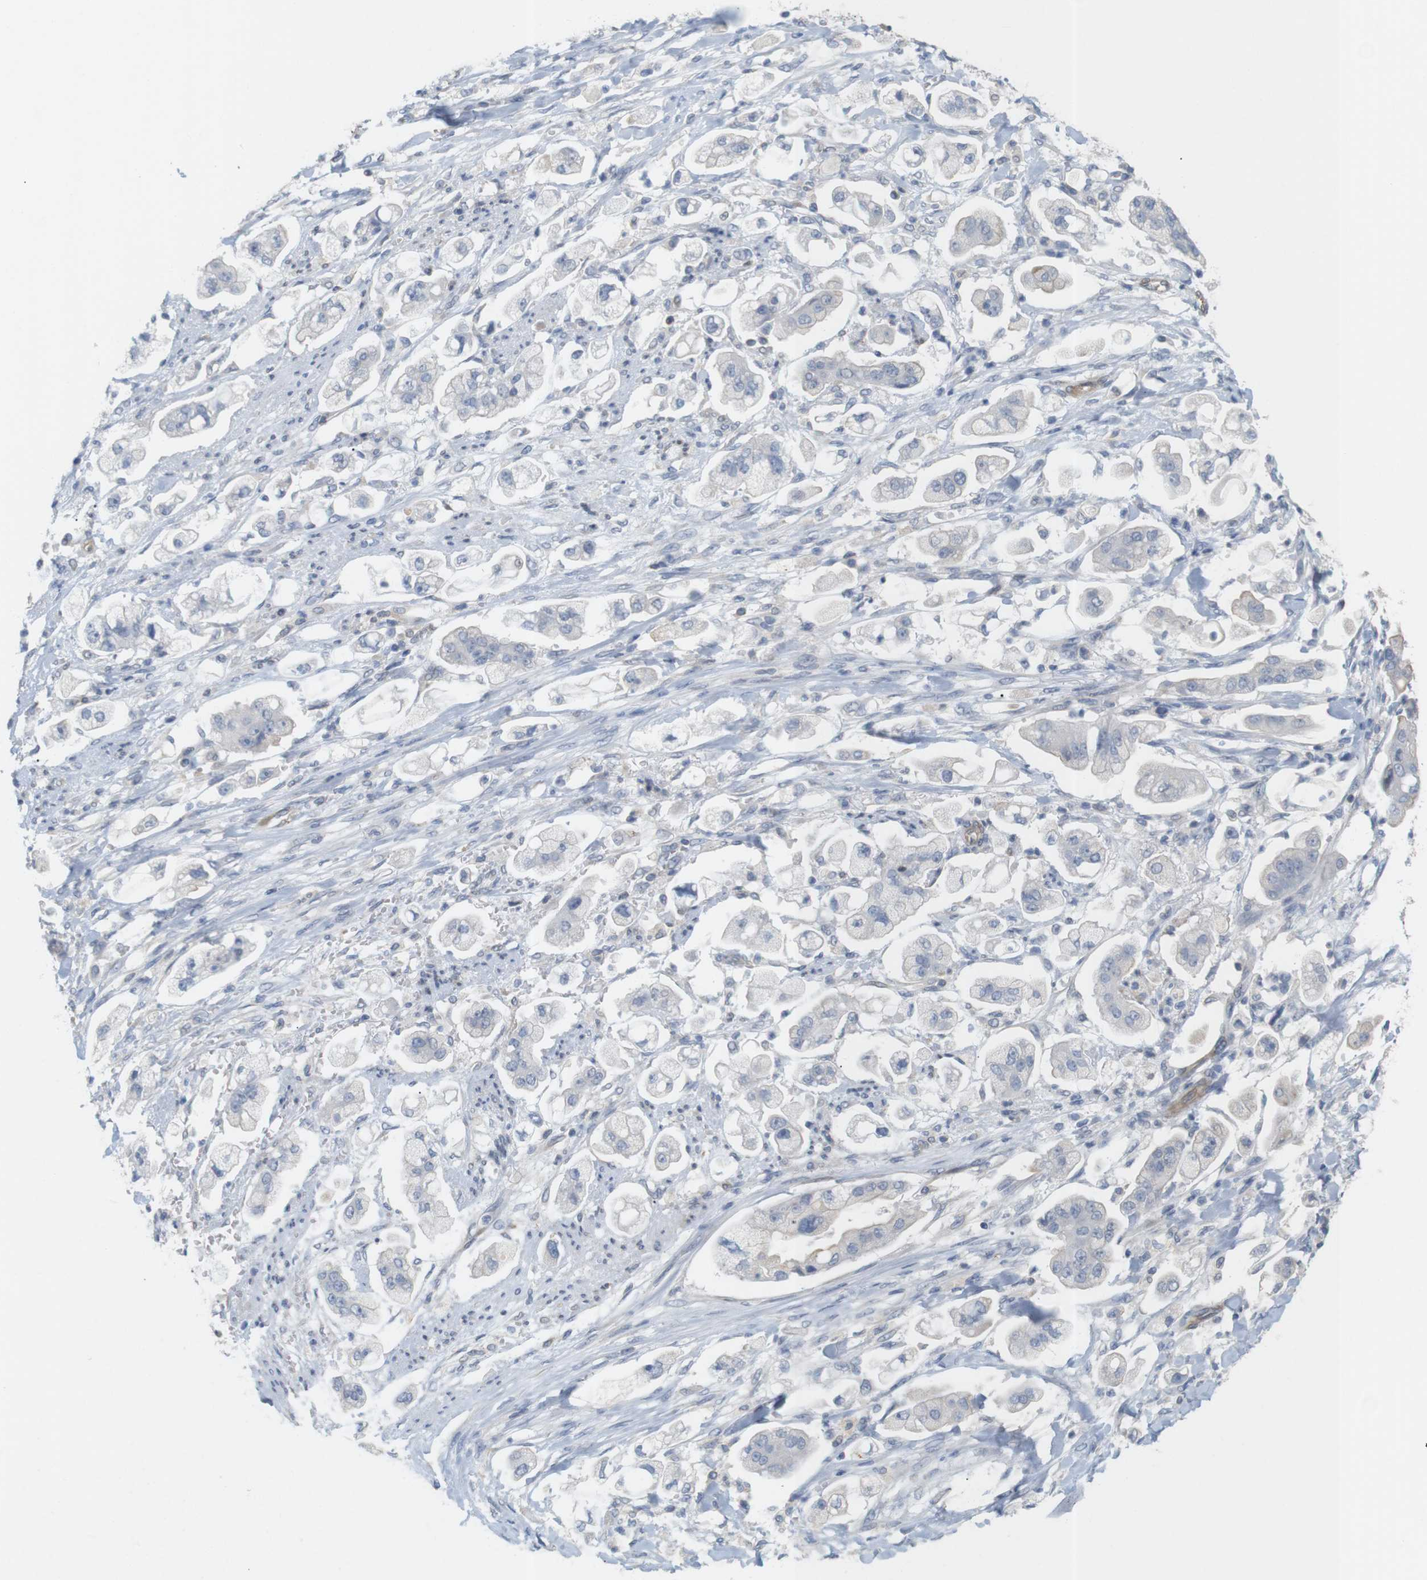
{"staining": {"intensity": "negative", "quantity": "none", "location": "none"}, "tissue": "stomach cancer", "cell_type": "Tumor cells", "image_type": "cancer", "snomed": [{"axis": "morphology", "description": "Adenocarcinoma, NOS"}, {"axis": "topography", "description": "Stomach"}], "caption": "High magnification brightfield microscopy of stomach cancer stained with DAB (3,3'-diaminobenzidine) (brown) and counterstained with hematoxylin (blue): tumor cells show no significant staining.", "gene": "ITPR1", "patient": {"sex": "male", "age": 62}}